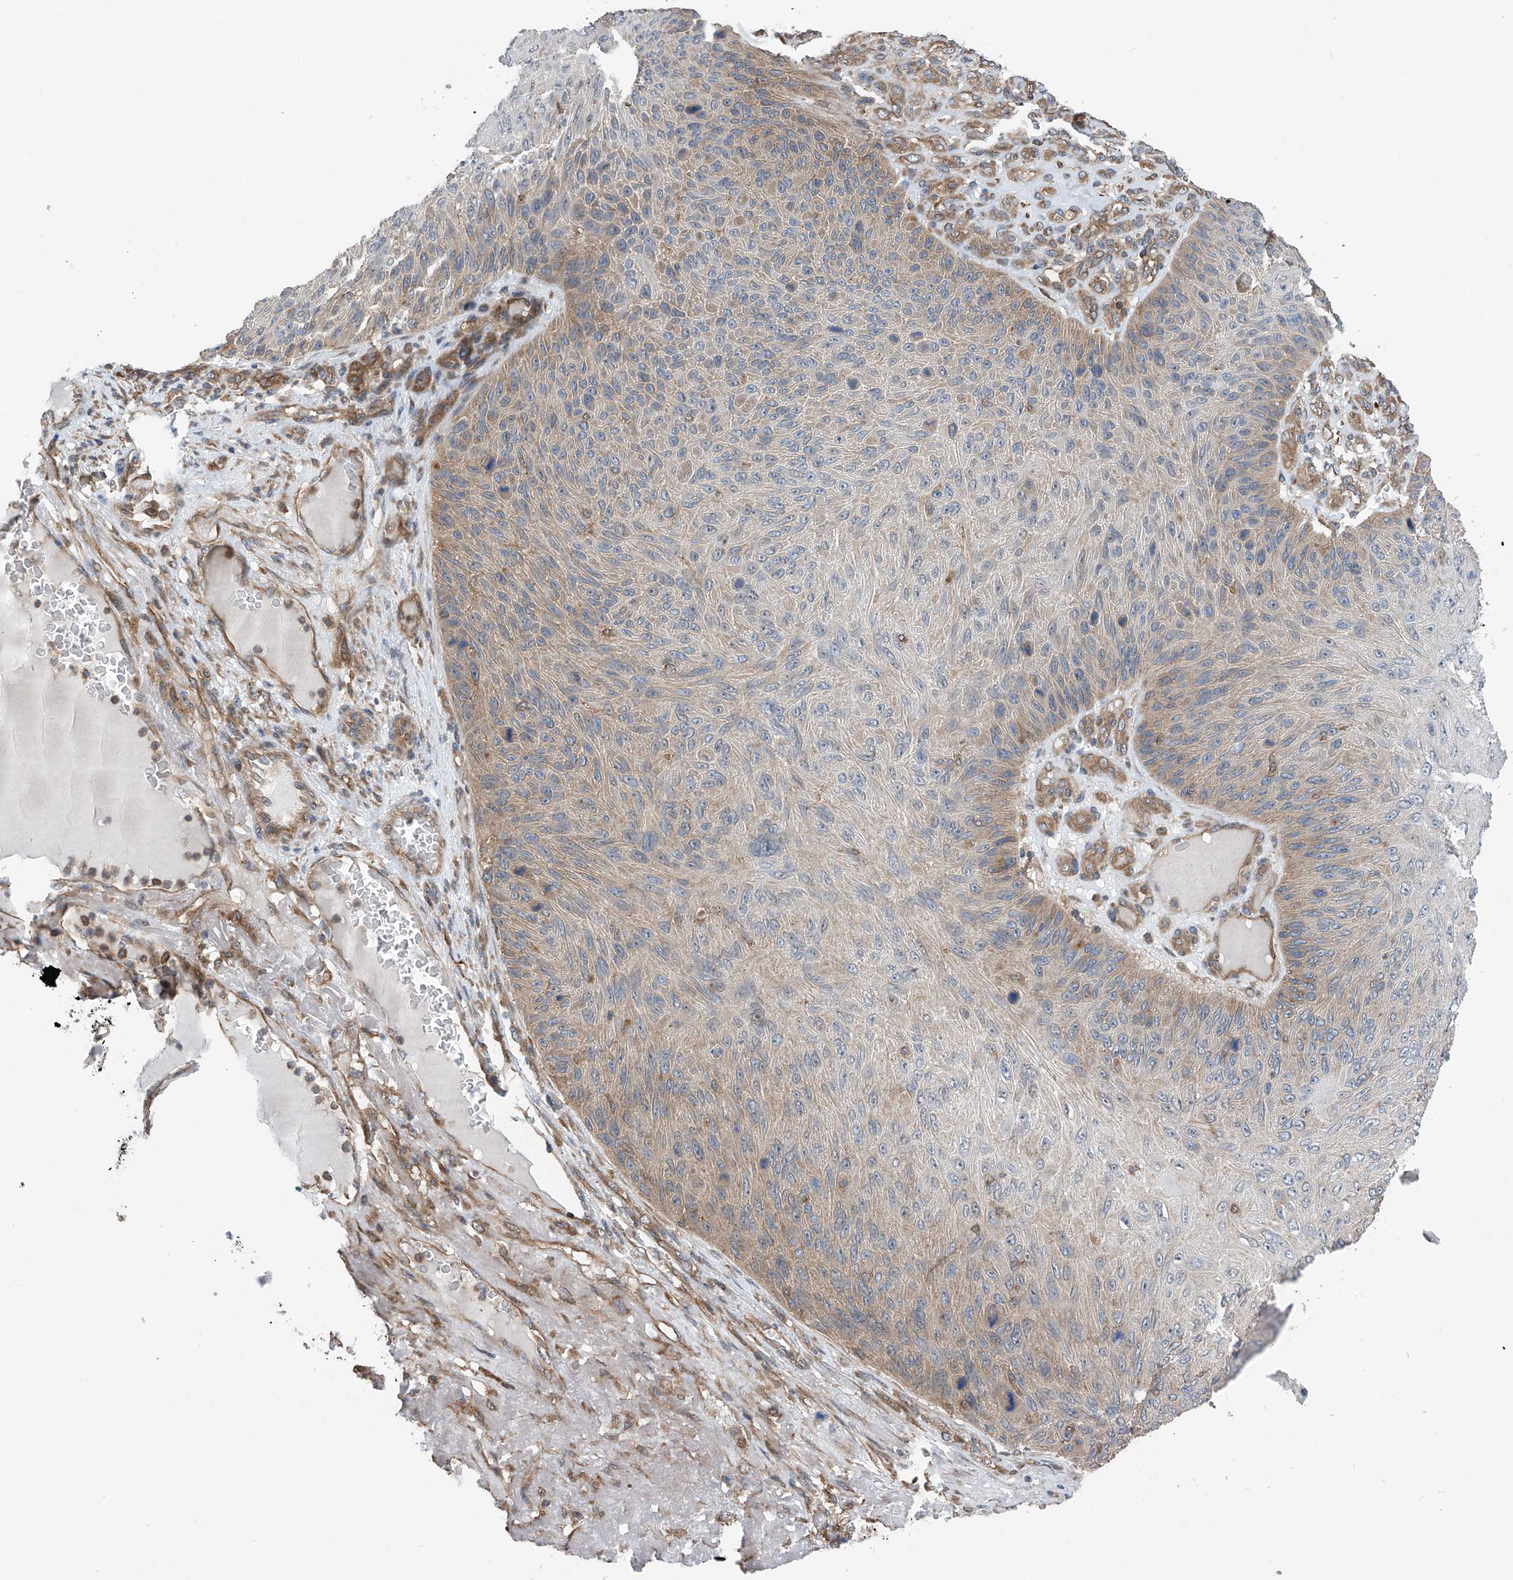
{"staining": {"intensity": "weak", "quantity": "25%-75%", "location": "cytoplasmic/membranous"}, "tissue": "skin cancer", "cell_type": "Tumor cells", "image_type": "cancer", "snomed": [{"axis": "morphology", "description": "Squamous cell carcinoma, NOS"}, {"axis": "topography", "description": "Skin"}], "caption": "Immunohistochemistry (IHC) histopathology image of neoplastic tissue: human skin cancer stained using IHC displays low levels of weak protein expression localized specifically in the cytoplasmic/membranous of tumor cells, appearing as a cytoplasmic/membranous brown color.", "gene": "CHPF", "patient": {"sex": "female", "age": 88}}